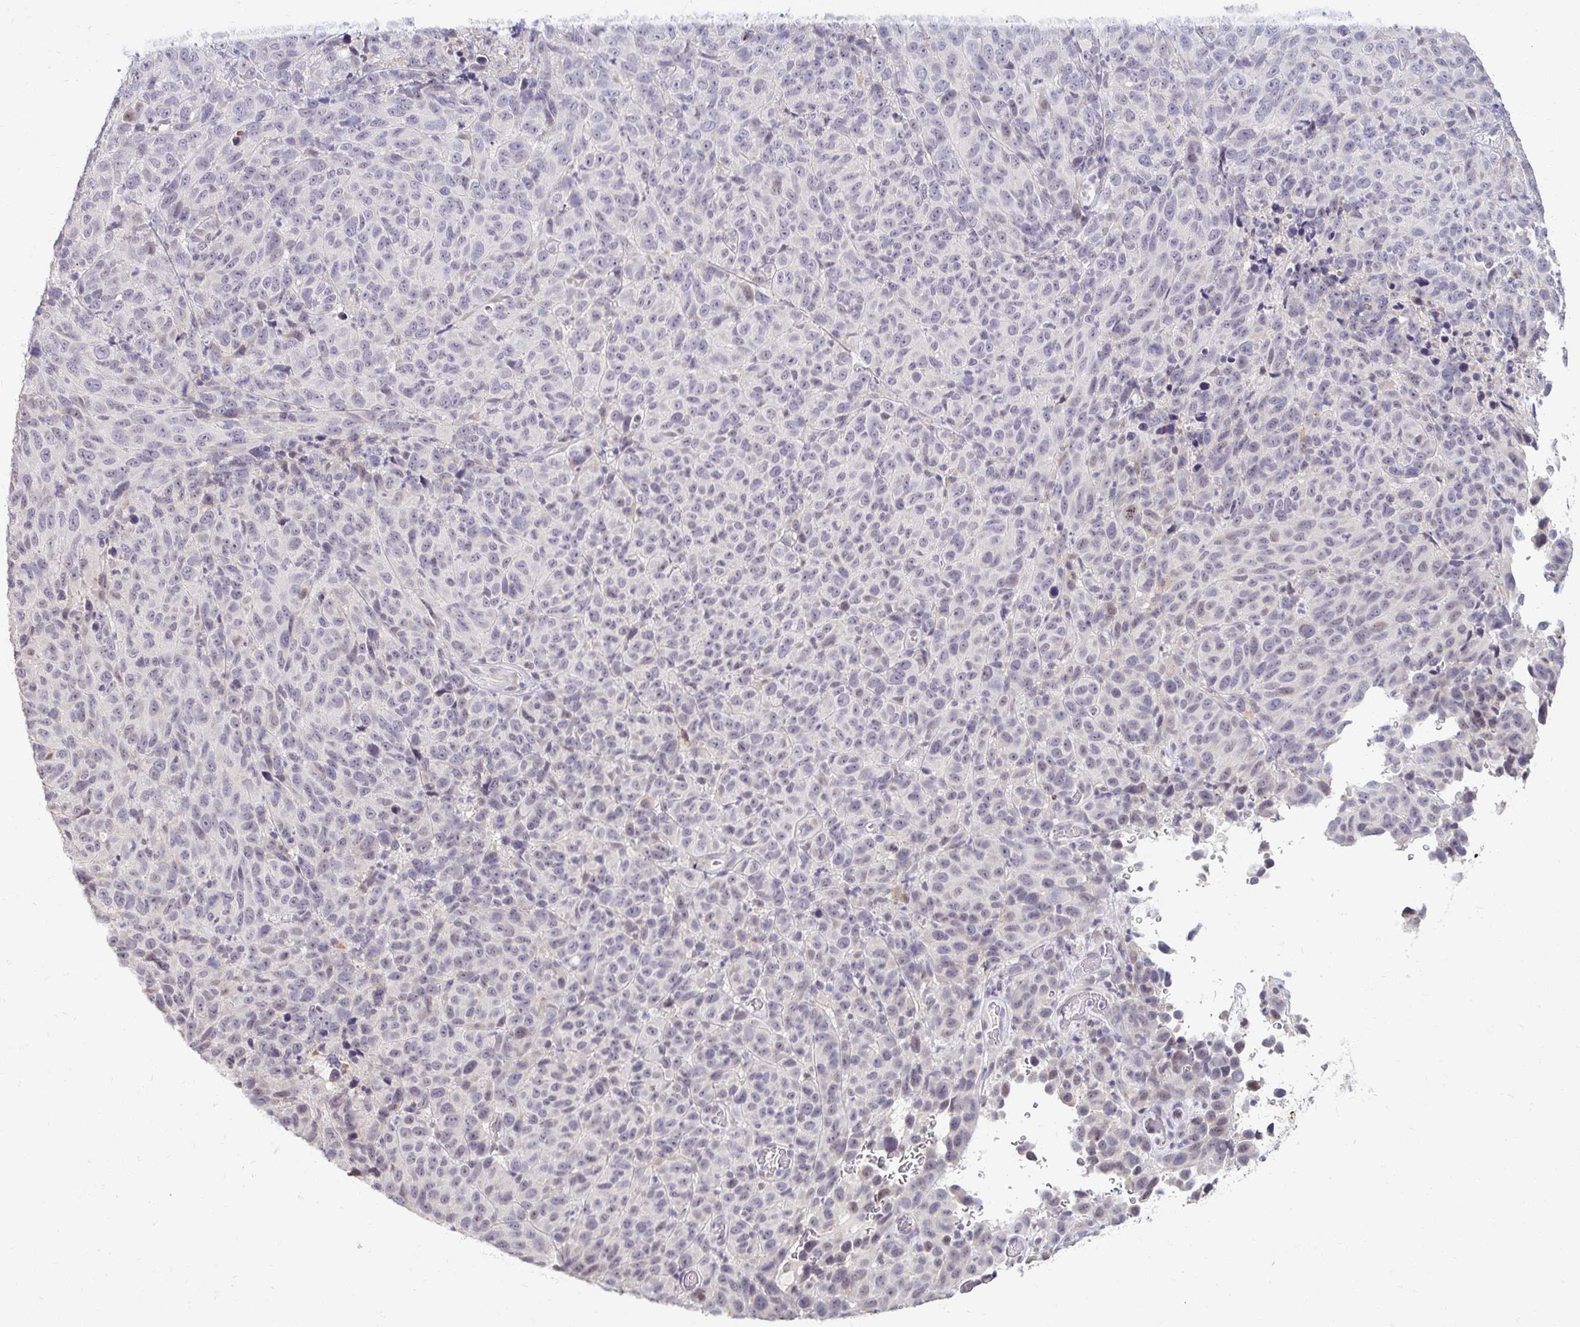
{"staining": {"intensity": "weak", "quantity": "<25%", "location": "nuclear"}, "tissue": "melanoma", "cell_type": "Tumor cells", "image_type": "cancer", "snomed": [{"axis": "morphology", "description": "Malignant melanoma, NOS"}, {"axis": "topography", "description": "Skin"}], "caption": "Photomicrograph shows no protein positivity in tumor cells of malignant melanoma tissue. (DAB (3,3'-diaminobenzidine) immunohistochemistry (IHC) visualized using brightfield microscopy, high magnification).", "gene": "DDN", "patient": {"sex": "male", "age": 85}}